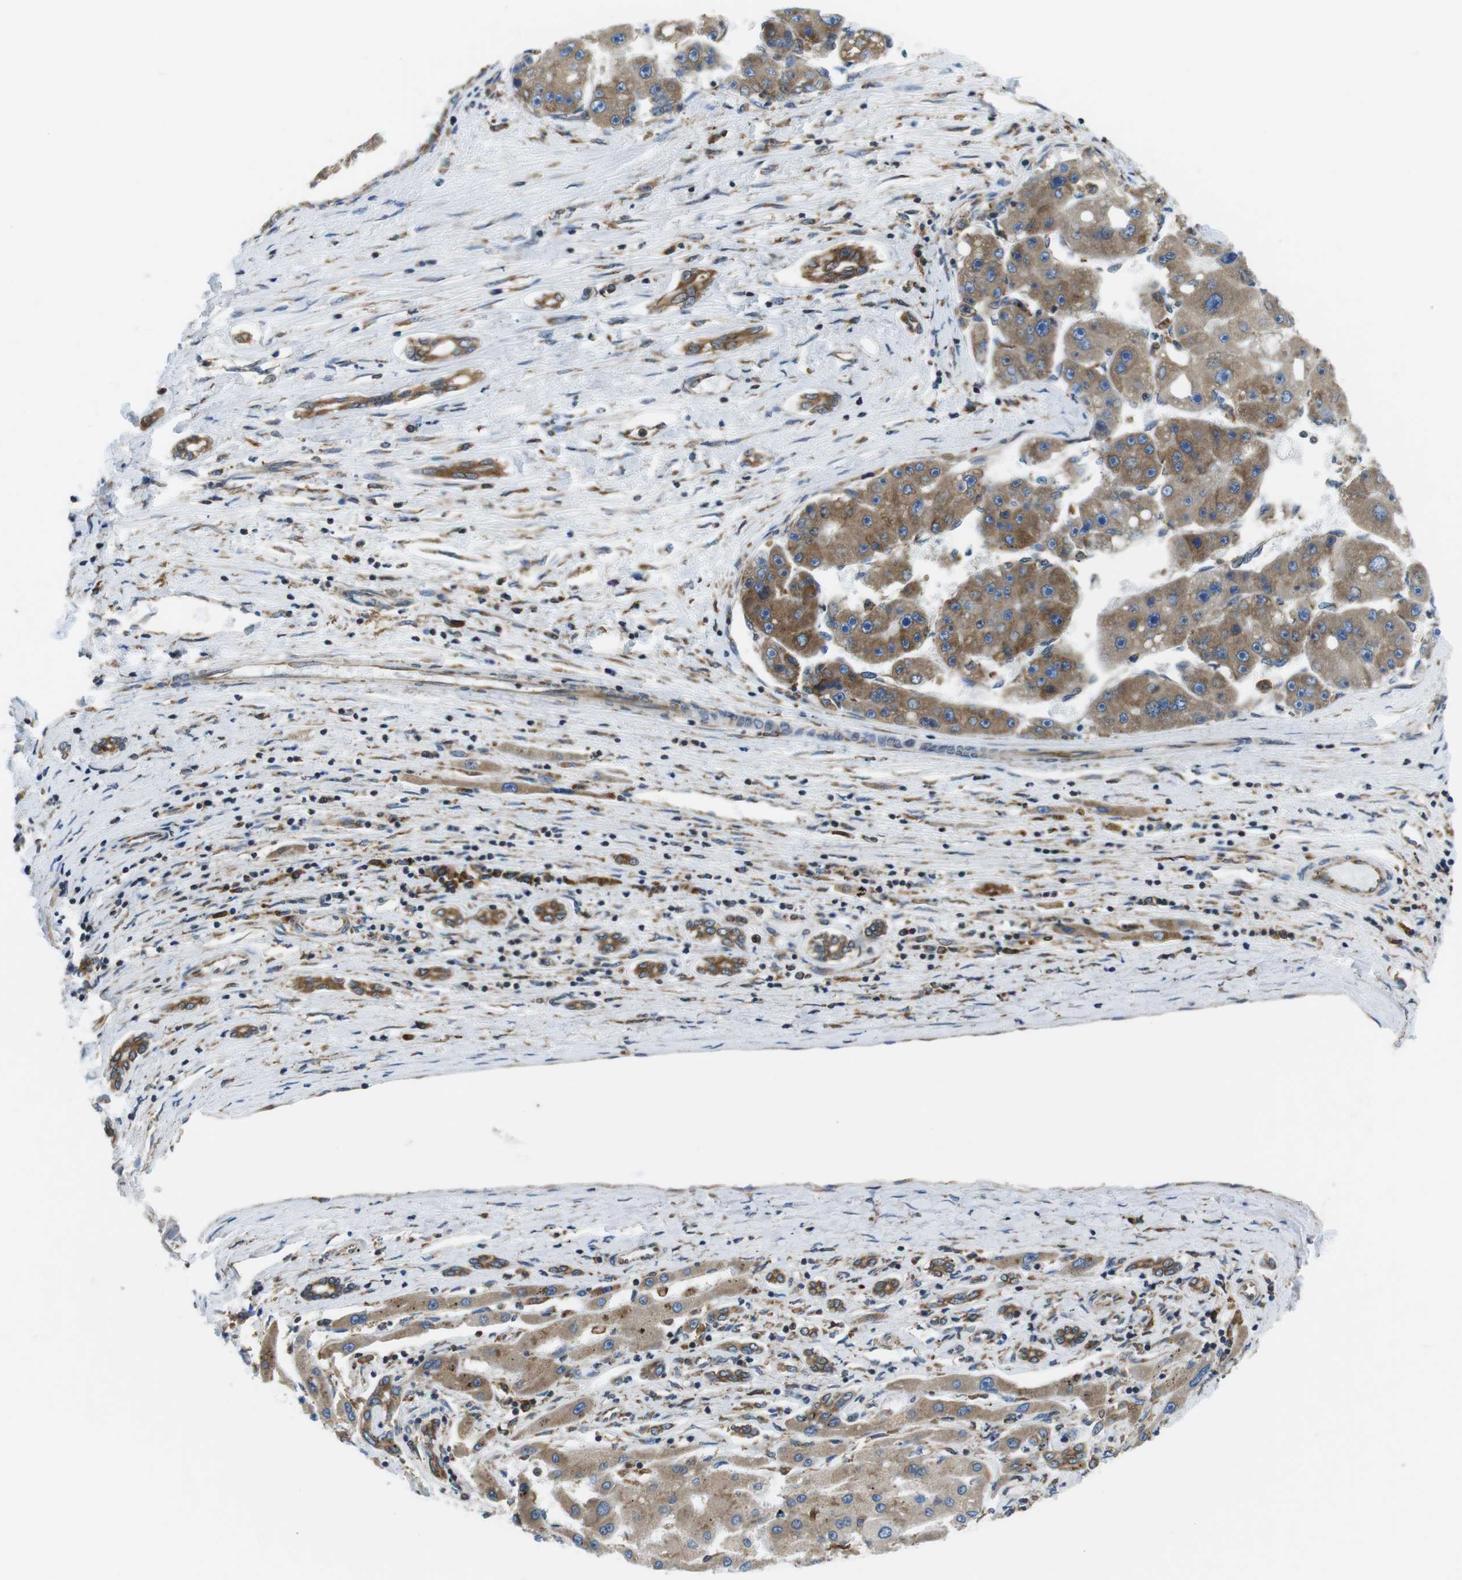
{"staining": {"intensity": "moderate", "quantity": ">75%", "location": "cytoplasmic/membranous"}, "tissue": "liver cancer", "cell_type": "Tumor cells", "image_type": "cancer", "snomed": [{"axis": "morphology", "description": "Carcinoma, Hepatocellular, NOS"}, {"axis": "topography", "description": "Liver"}], "caption": "DAB immunohistochemical staining of hepatocellular carcinoma (liver) displays moderate cytoplasmic/membranous protein staining in approximately >75% of tumor cells.", "gene": "UGGT1", "patient": {"sex": "female", "age": 61}}